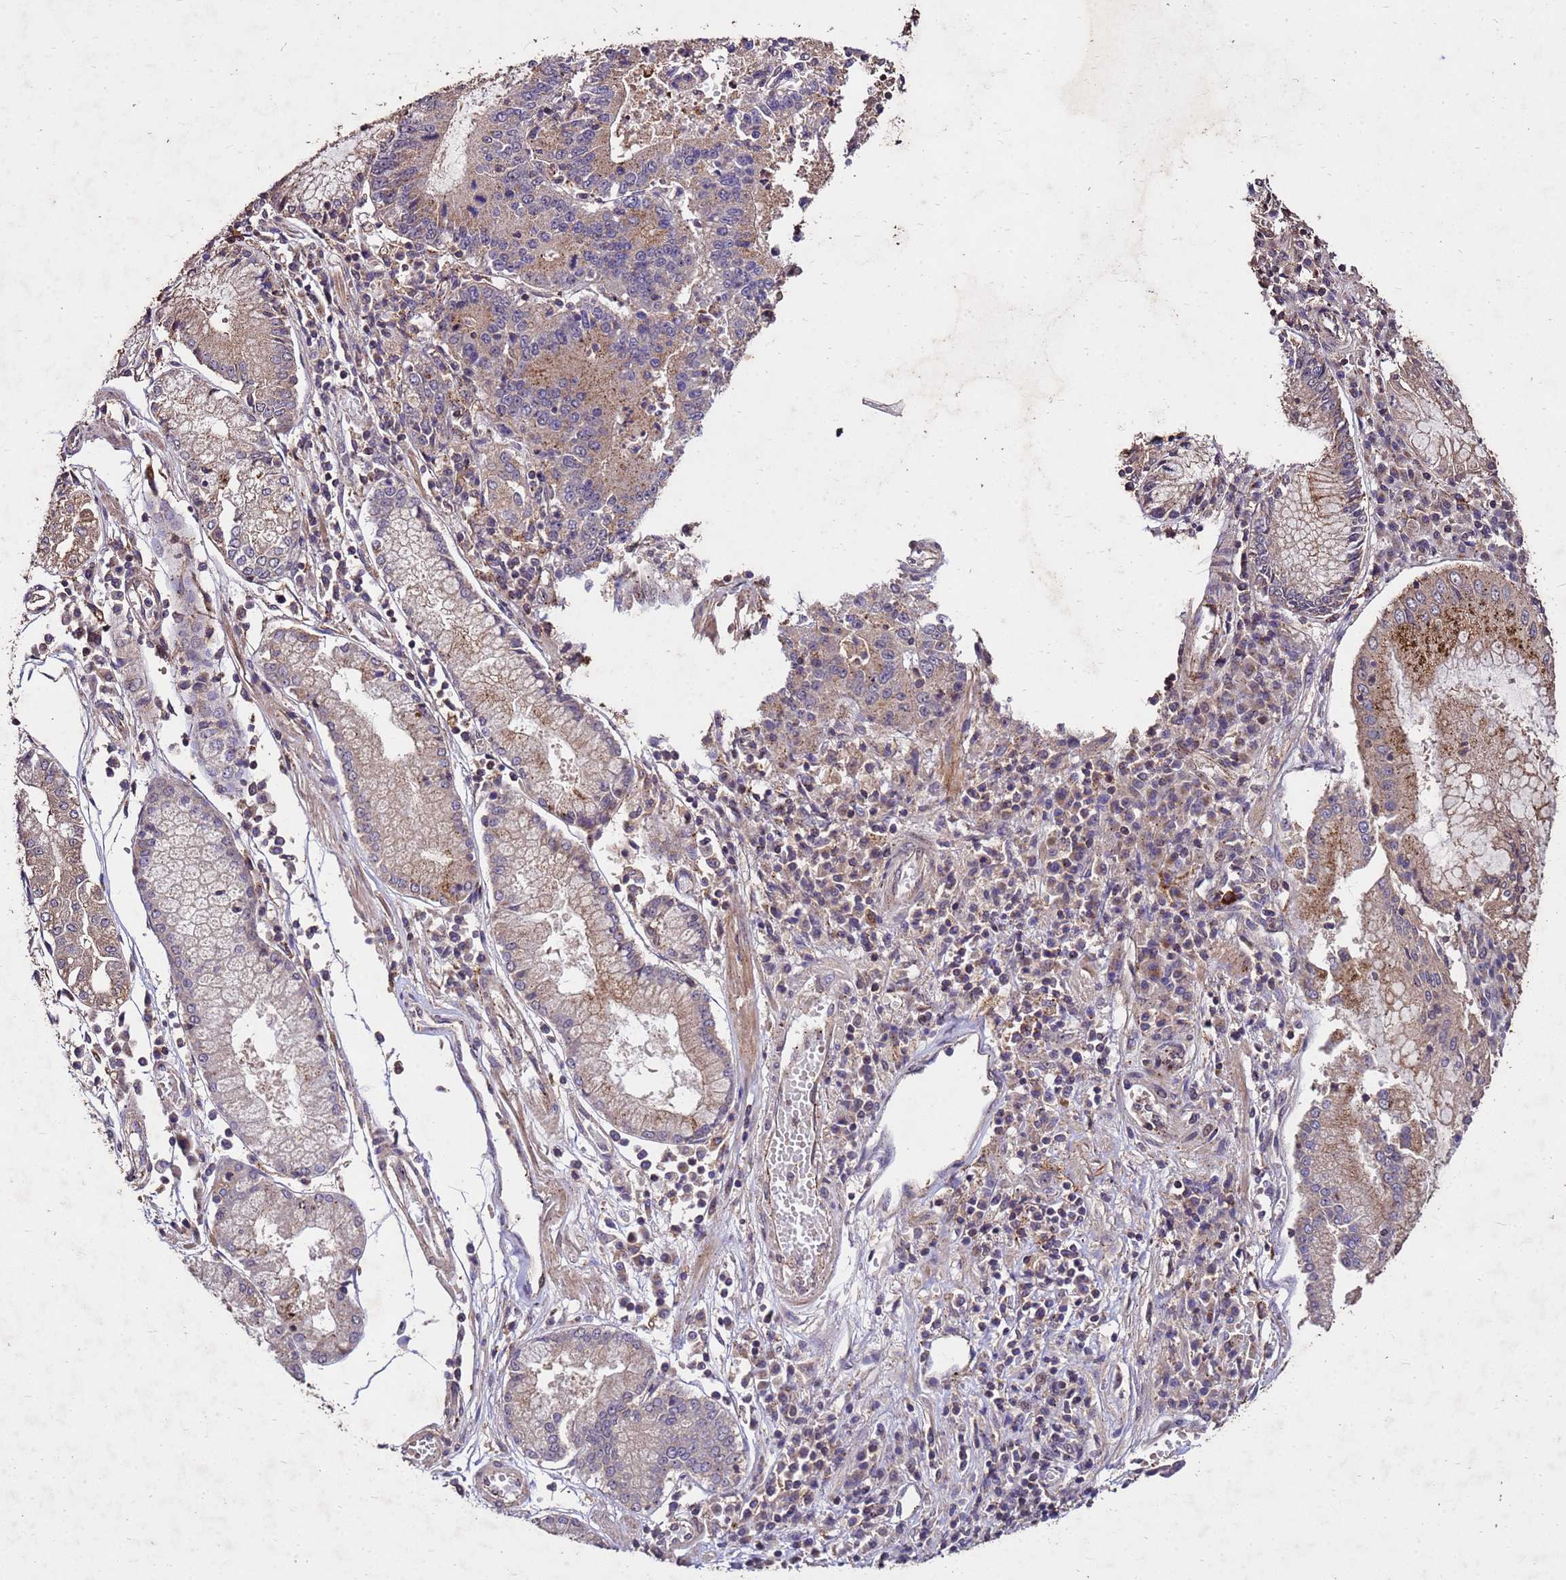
{"staining": {"intensity": "moderate", "quantity": "25%-75%", "location": "cytoplasmic/membranous"}, "tissue": "stomach cancer", "cell_type": "Tumor cells", "image_type": "cancer", "snomed": [{"axis": "morphology", "description": "Adenocarcinoma, NOS"}, {"axis": "topography", "description": "Stomach"}], "caption": "This histopathology image shows stomach cancer (adenocarcinoma) stained with immunohistochemistry (IHC) to label a protein in brown. The cytoplasmic/membranous of tumor cells show moderate positivity for the protein. Nuclei are counter-stained blue.", "gene": "TOR4A", "patient": {"sex": "male", "age": 59}}